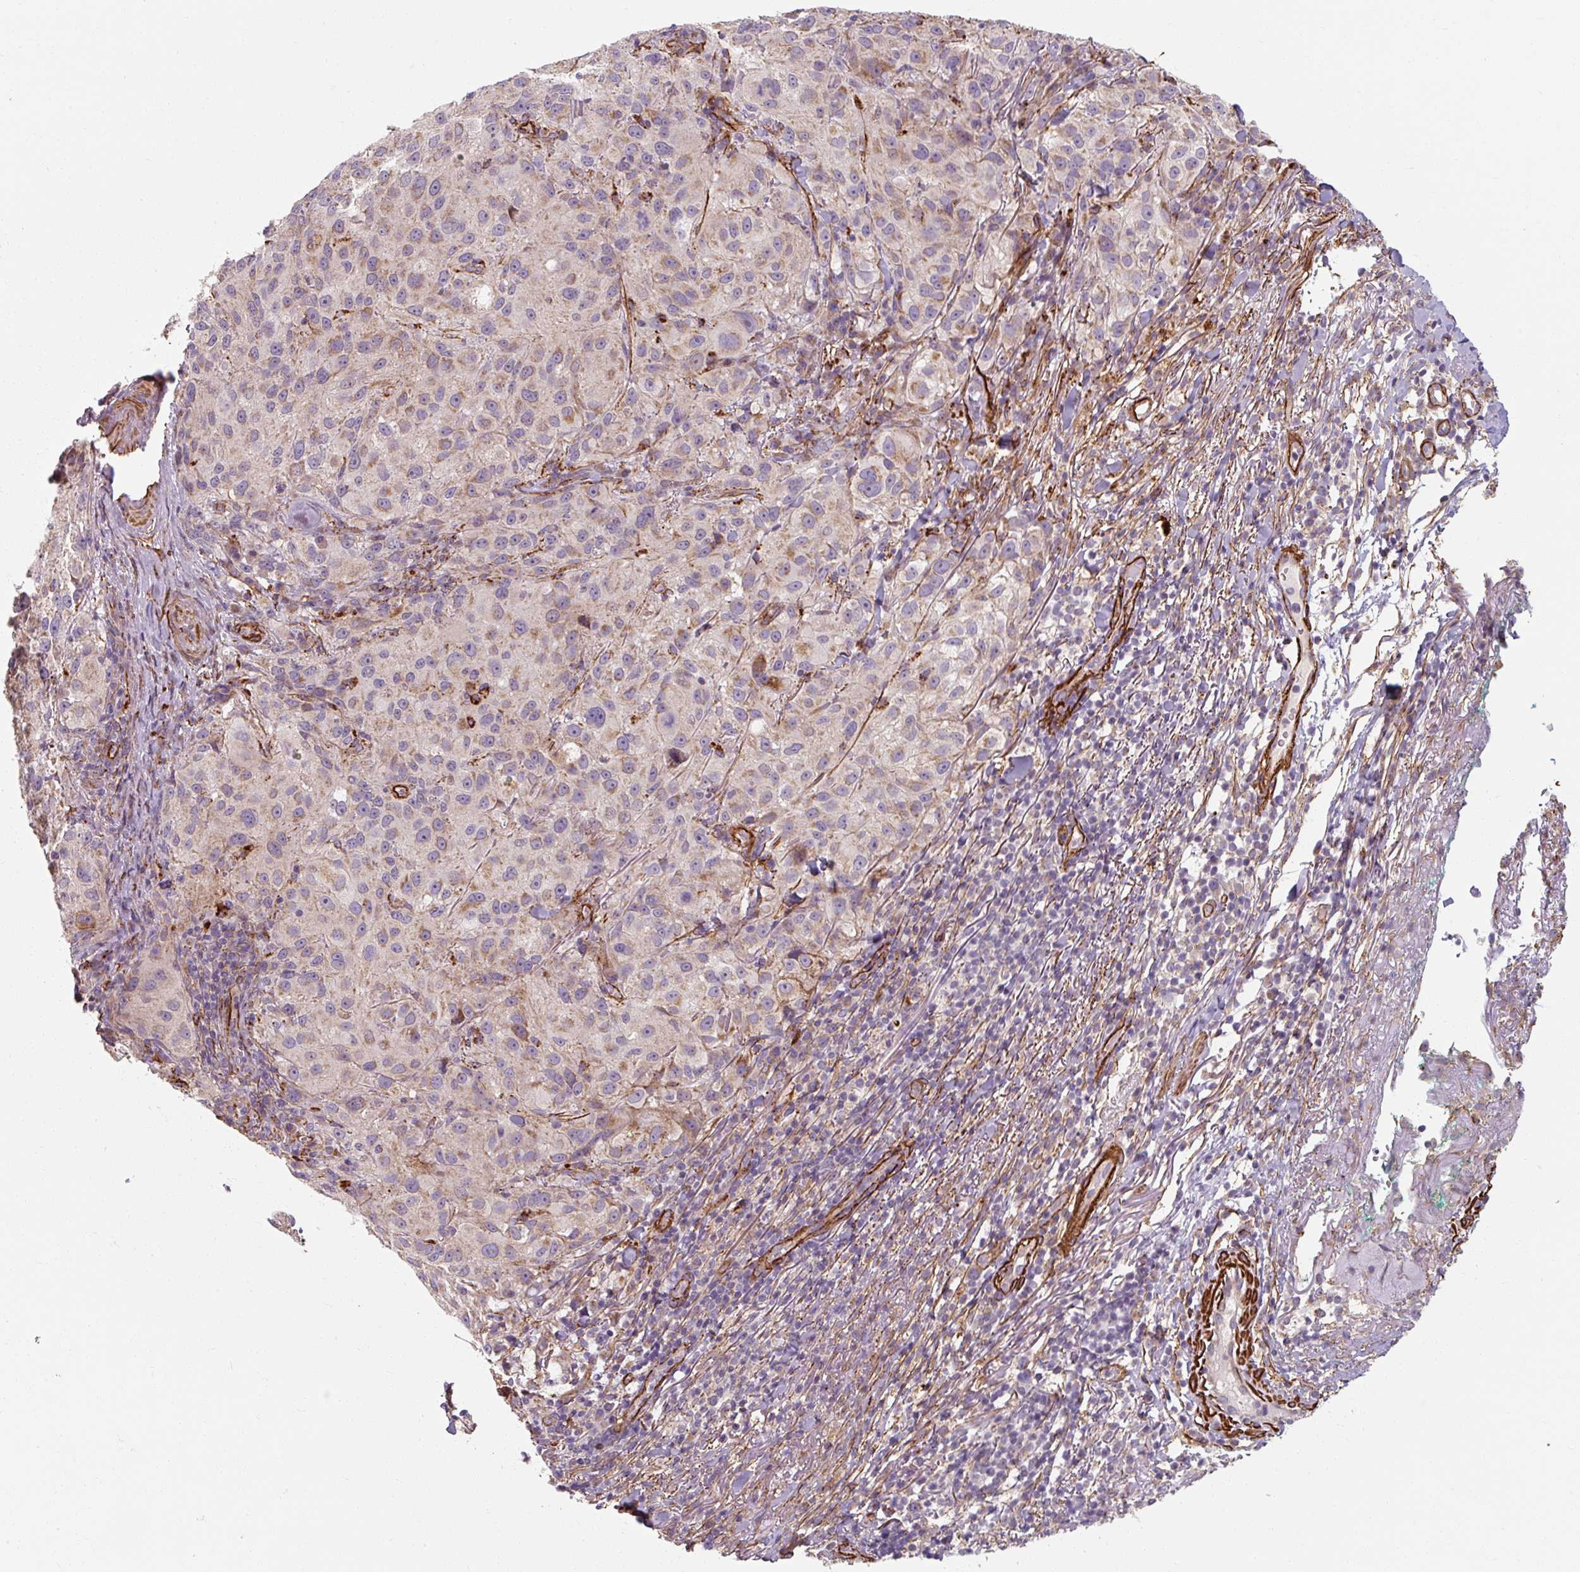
{"staining": {"intensity": "weak", "quantity": "25%-75%", "location": "cytoplasmic/membranous"}, "tissue": "melanoma", "cell_type": "Tumor cells", "image_type": "cancer", "snomed": [{"axis": "morphology", "description": "Necrosis, NOS"}, {"axis": "morphology", "description": "Malignant melanoma, NOS"}, {"axis": "topography", "description": "Skin"}], "caption": "Malignant melanoma stained with a brown dye shows weak cytoplasmic/membranous positive positivity in about 25%-75% of tumor cells.", "gene": "MRPS5", "patient": {"sex": "female", "age": 87}}